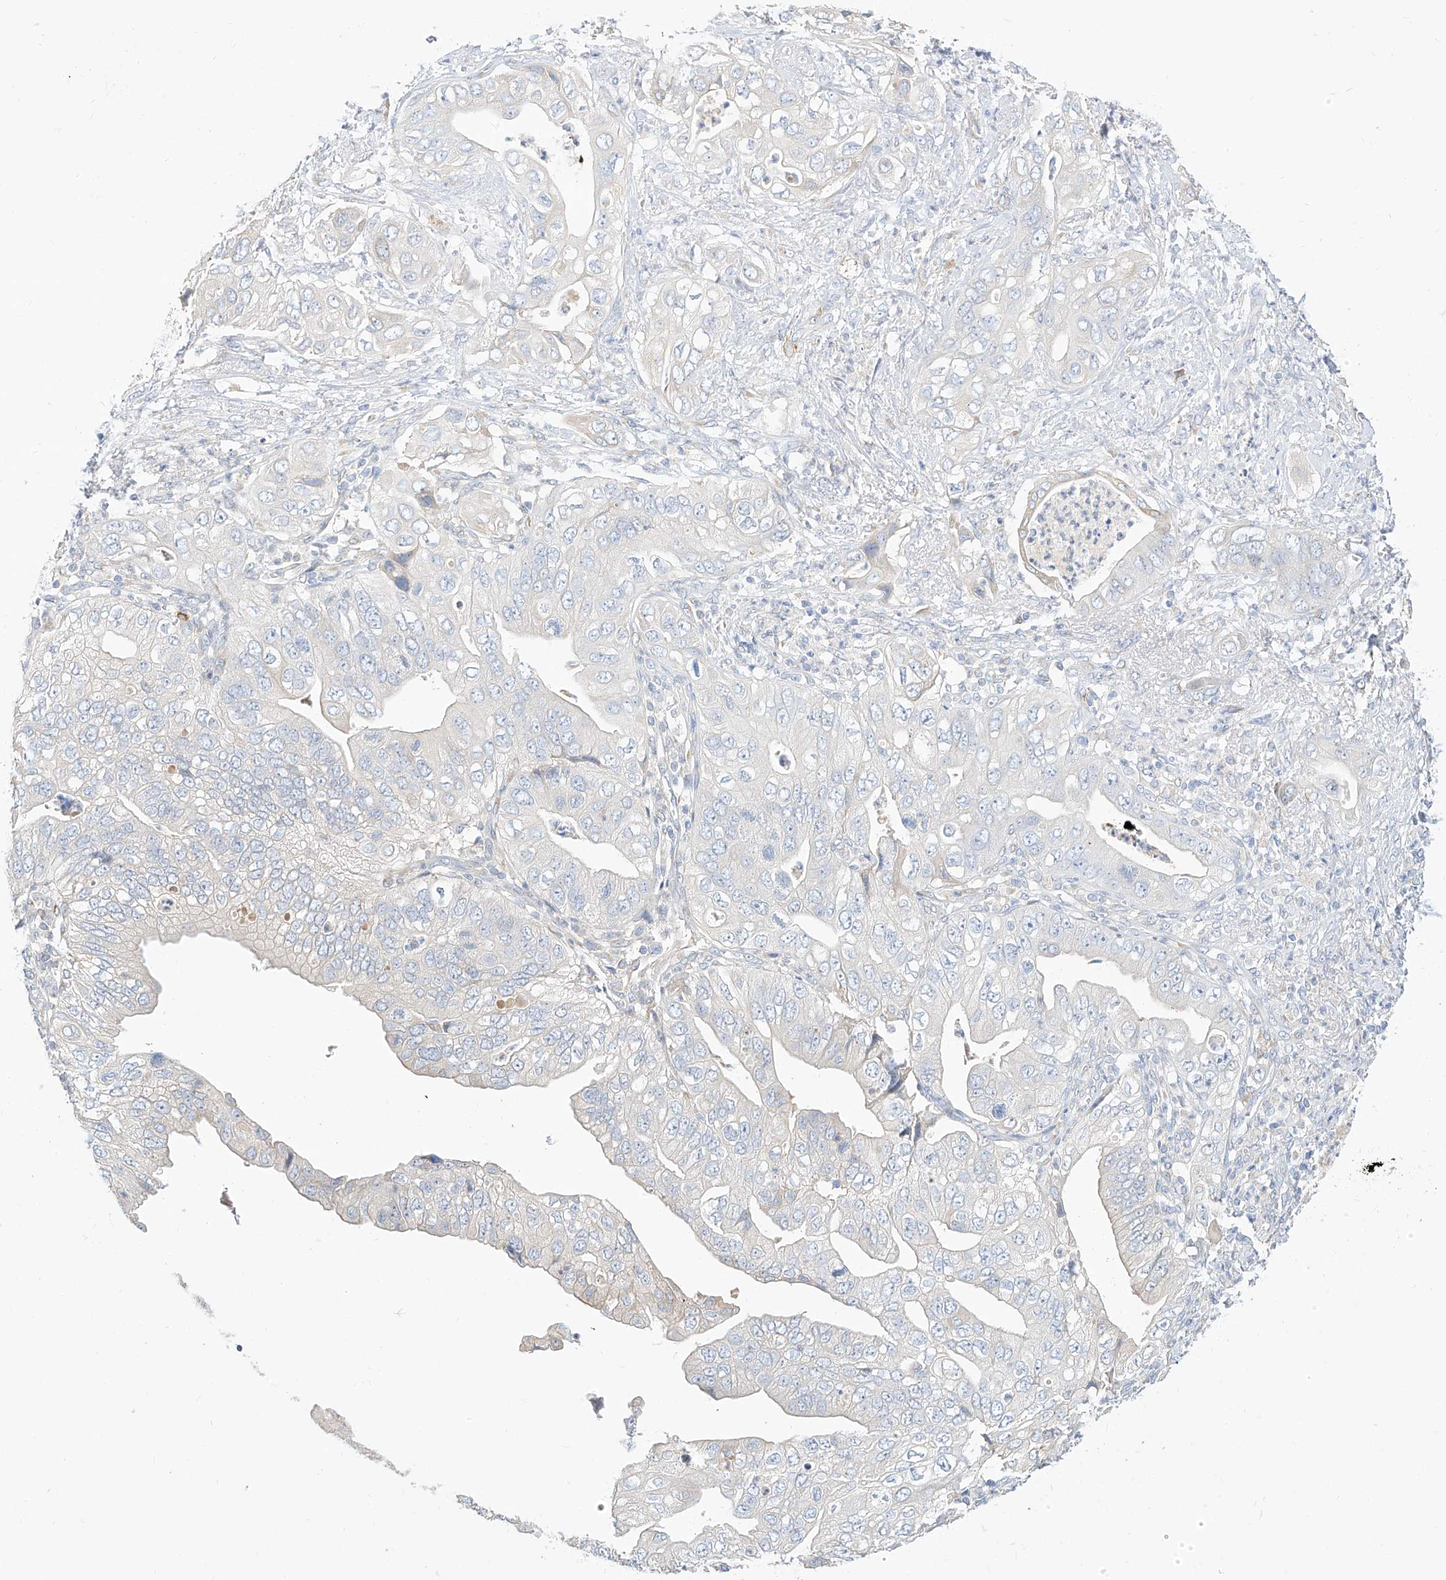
{"staining": {"intensity": "negative", "quantity": "none", "location": "none"}, "tissue": "pancreatic cancer", "cell_type": "Tumor cells", "image_type": "cancer", "snomed": [{"axis": "morphology", "description": "Adenocarcinoma, NOS"}, {"axis": "topography", "description": "Pancreas"}], "caption": "There is no significant expression in tumor cells of adenocarcinoma (pancreatic). The staining is performed using DAB brown chromogen with nuclei counter-stained in using hematoxylin.", "gene": "RASA2", "patient": {"sex": "female", "age": 78}}